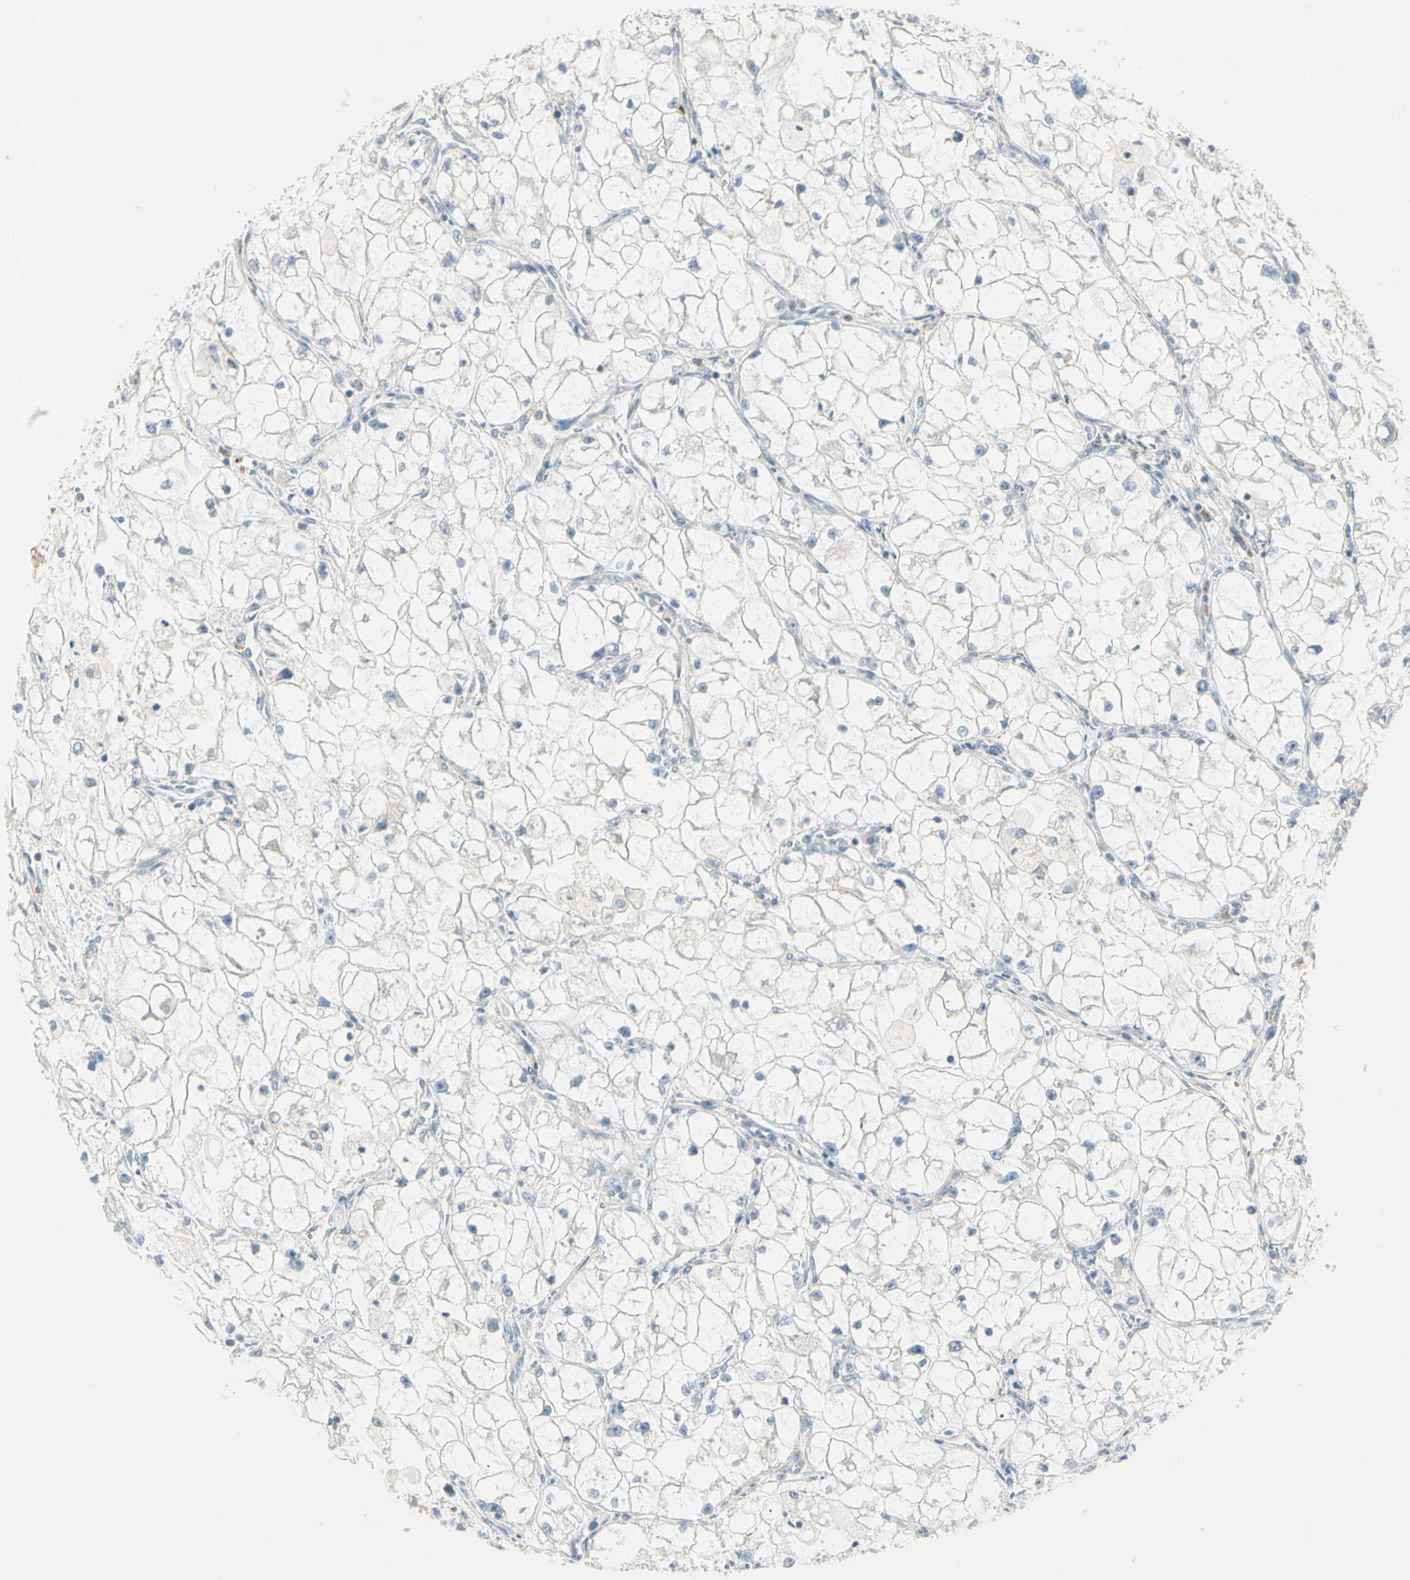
{"staining": {"intensity": "negative", "quantity": "none", "location": "none"}, "tissue": "renal cancer", "cell_type": "Tumor cells", "image_type": "cancer", "snomed": [{"axis": "morphology", "description": "Adenocarcinoma, NOS"}, {"axis": "topography", "description": "Kidney"}], "caption": "Tumor cells are negative for protein expression in human renal cancer (adenocarcinoma).", "gene": "ADGRA3", "patient": {"sex": "female", "age": 70}}